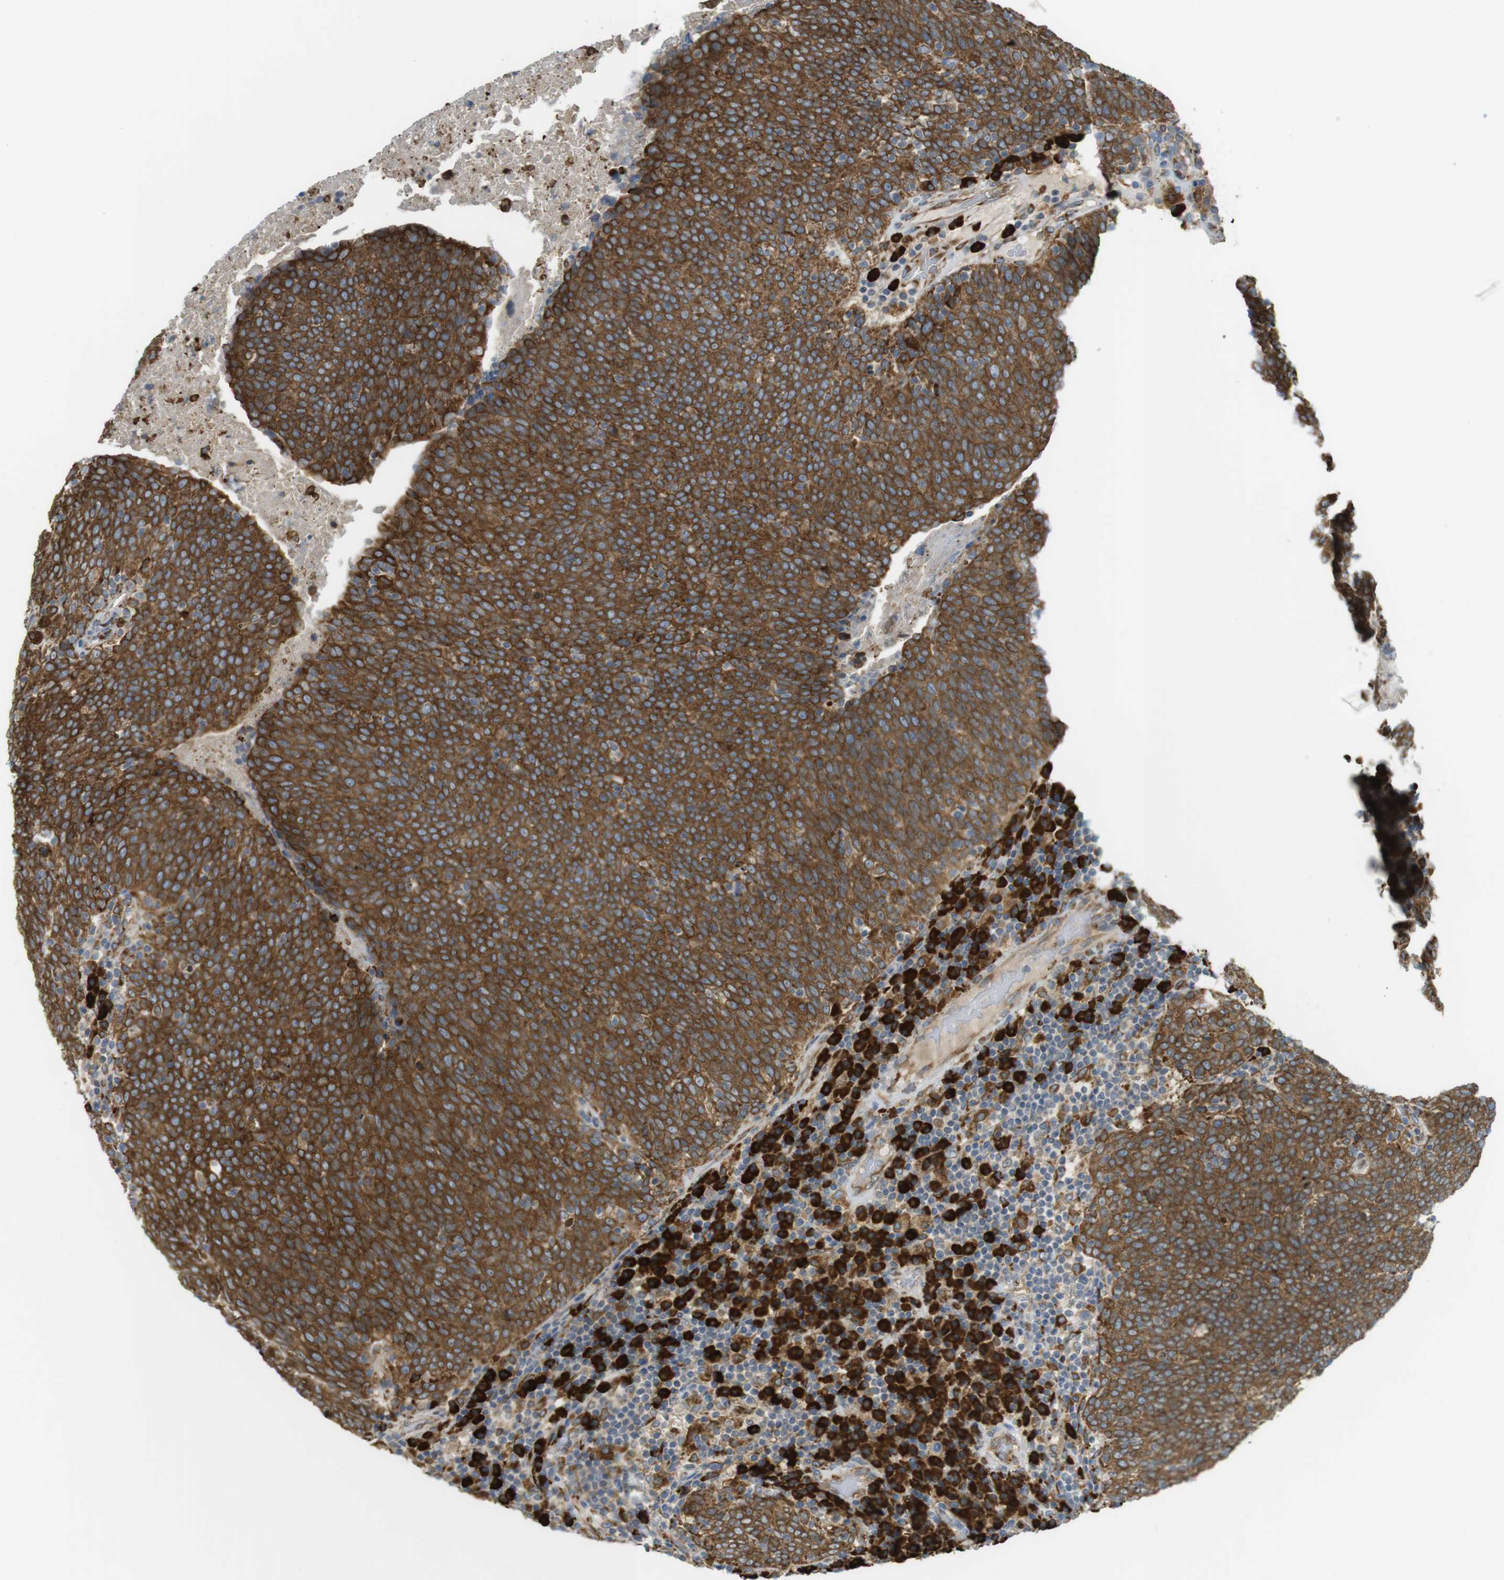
{"staining": {"intensity": "strong", "quantity": ">75%", "location": "cytoplasmic/membranous"}, "tissue": "head and neck cancer", "cell_type": "Tumor cells", "image_type": "cancer", "snomed": [{"axis": "morphology", "description": "Squamous cell carcinoma, NOS"}, {"axis": "morphology", "description": "Squamous cell carcinoma, metastatic, NOS"}, {"axis": "topography", "description": "Lymph node"}, {"axis": "topography", "description": "Head-Neck"}], "caption": "Immunohistochemical staining of human head and neck cancer (metastatic squamous cell carcinoma) exhibits high levels of strong cytoplasmic/membranous protein expression in about >75% of tumor cells.", "gene": "MBOAT2", "patient": {"sex": "male", "age": 62}}